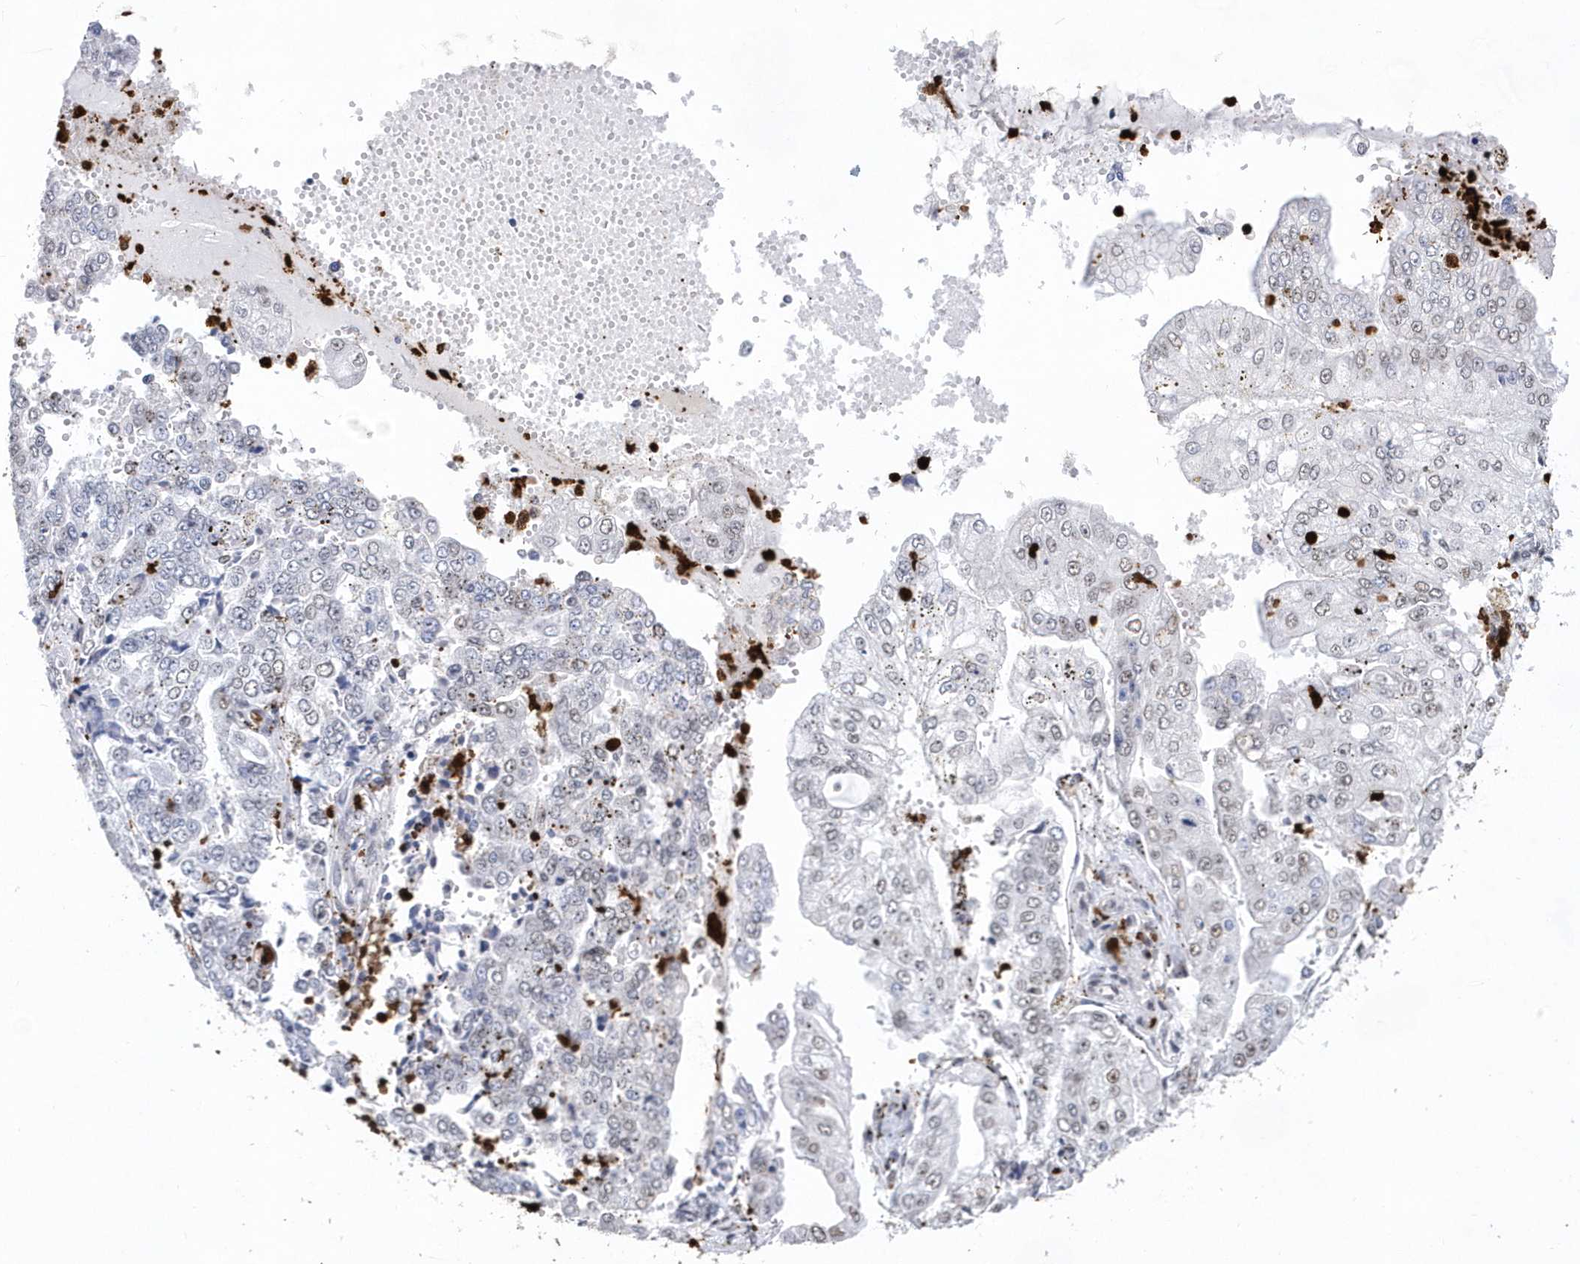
{"staining": {"intensity": "weak", "quantity": "<25%", "location": "nuclear"}, "tissue": "stomach cancer", "cell_type": "Tumor cells", "image_type": "cancer", "snomed": [{"axis": "morphology", "description": "Adenocarcinoma, NOS"}, {"axis": "topography", "description": "Stomach"}], "caption": "The micrograph demonstrates no significant expression in tumor cells of stomach cancer.", "gene": "RPP30", "patient": {"sex": "male", "age": 76}}